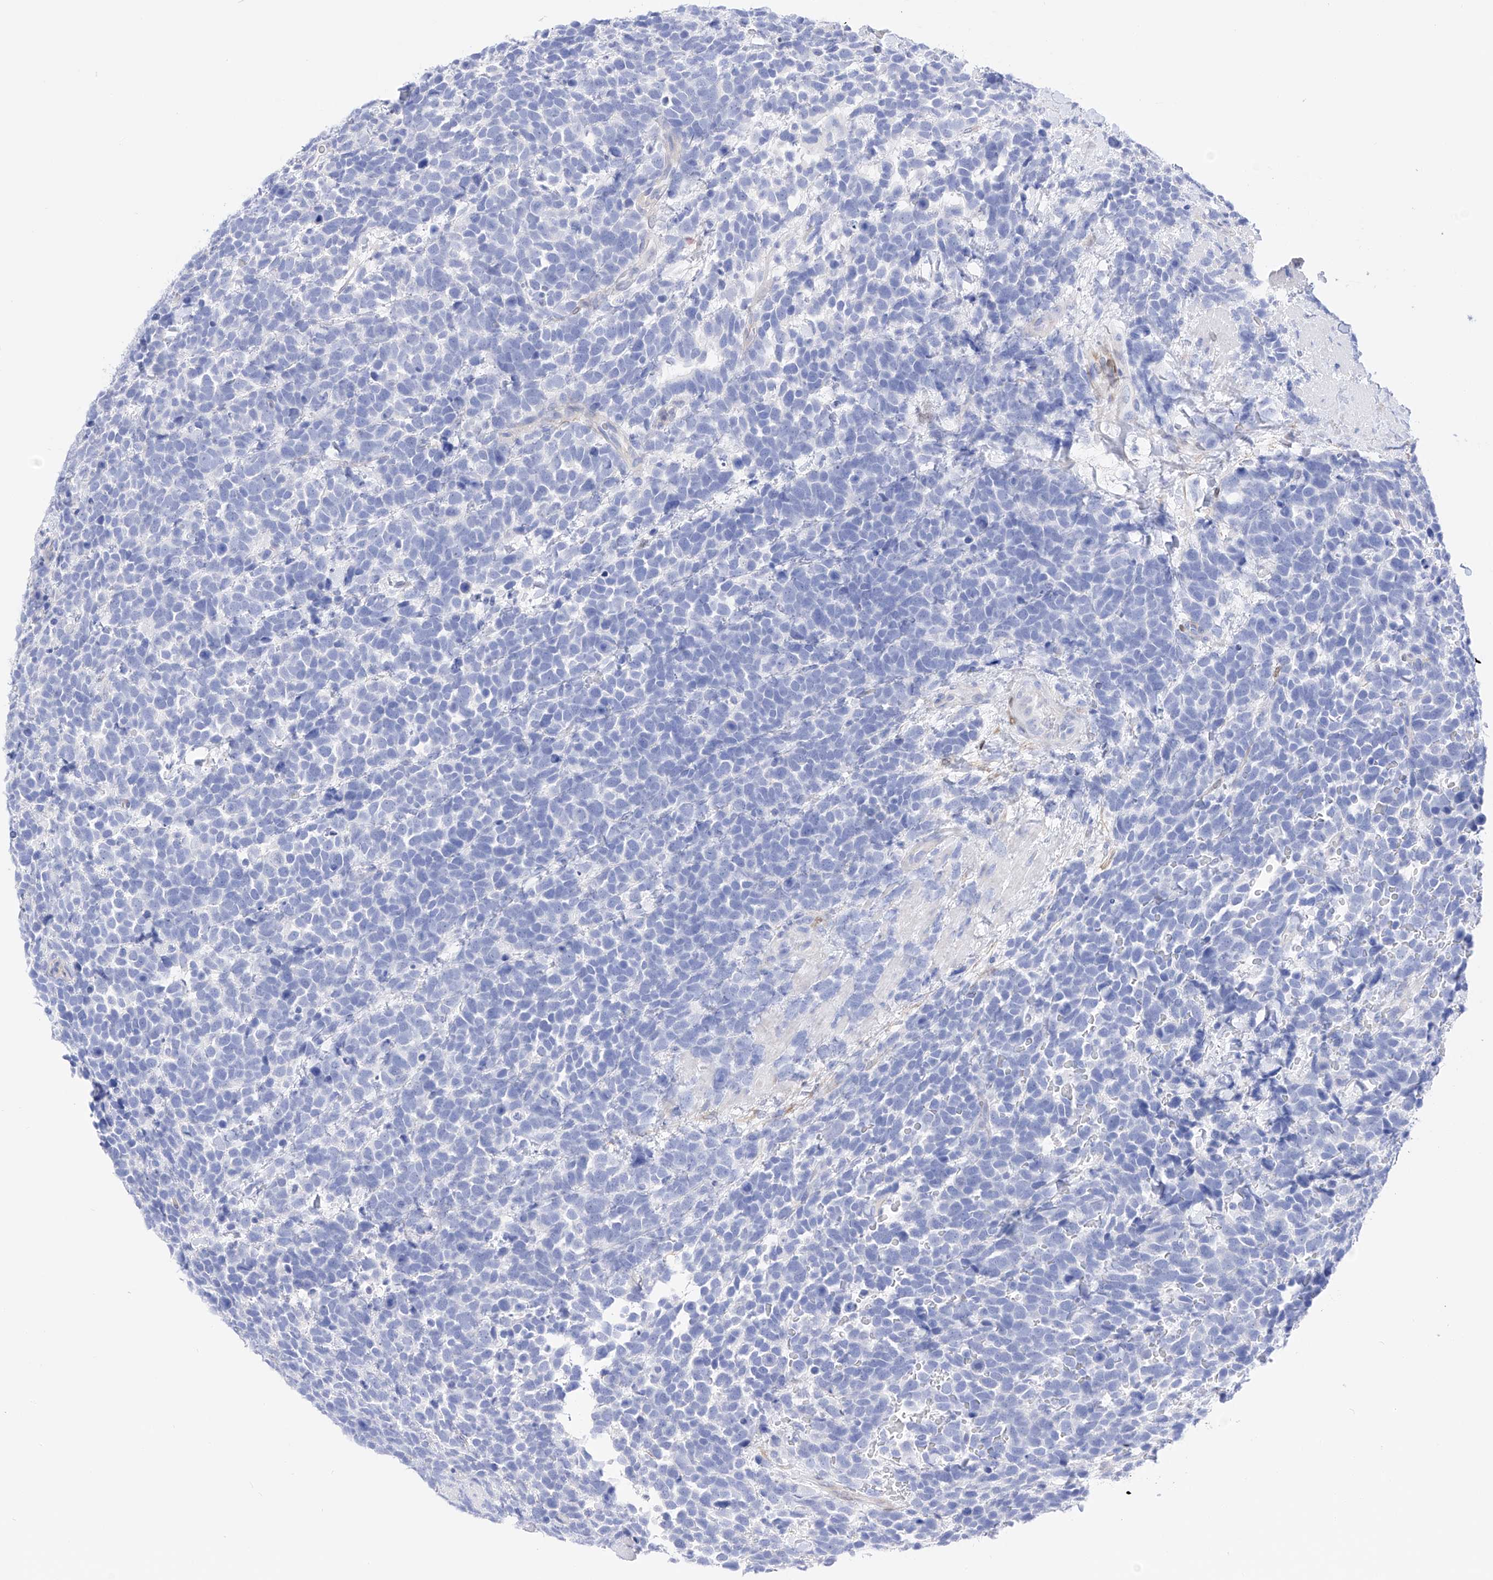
{"staining": {"intensity": "negative", "quantity": "none", "location": "none"}, "tissue": "urothelial cancer", "cell_type": "Tumor cells", "image_type": "cancer", "snomed": [{"axis": "morphology", "description": "Urothelial carcinoma, High grade"}, {"axis": "topography", "description": "Urinary bladder"}], "caption": "Protein analysis of urothelial cancer displays no significant staining in tumor cells.", "gene": "TRPC7", "patient": {"sex": "female", "age": 82}}